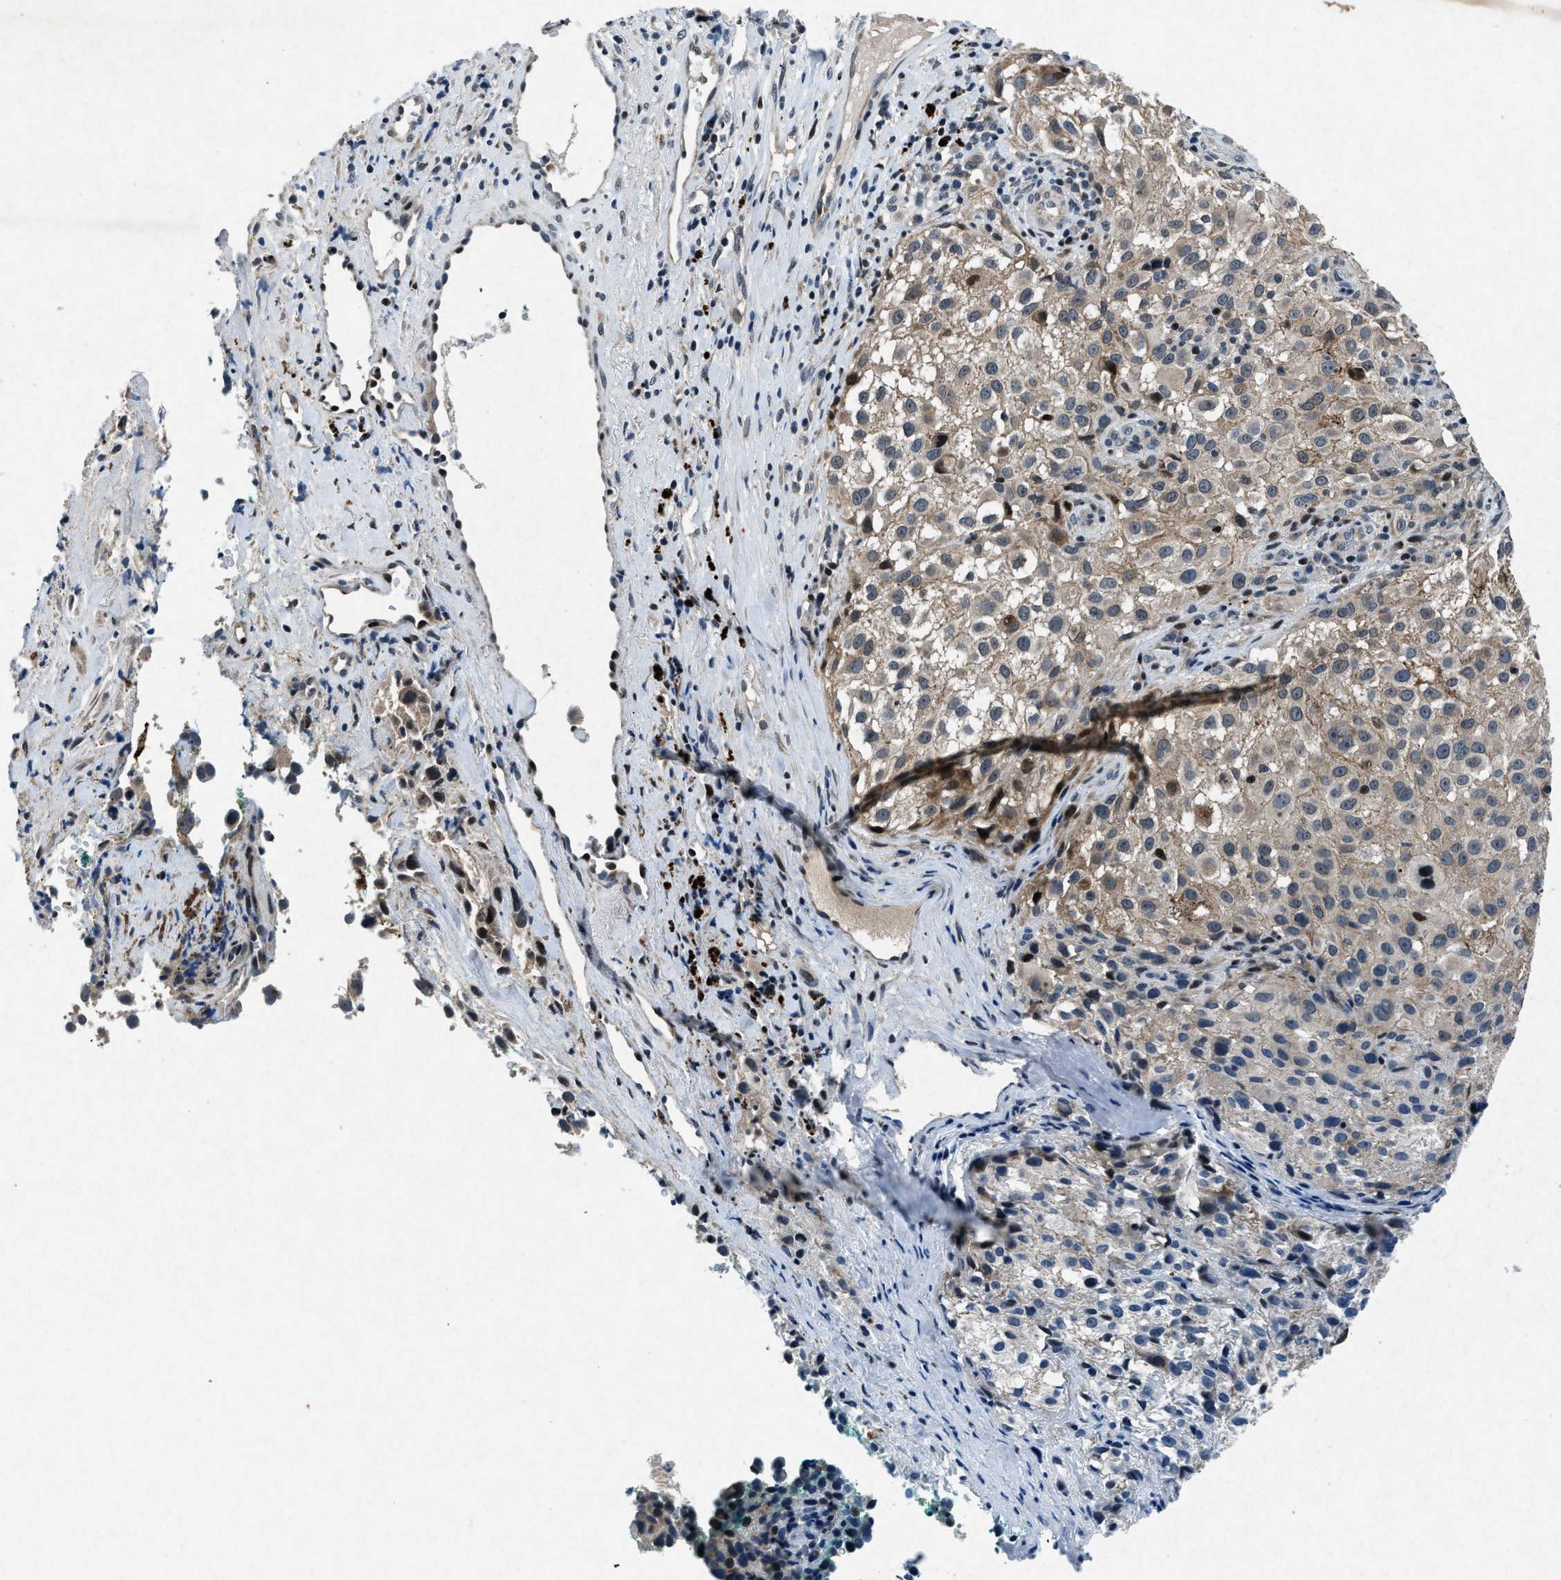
{"staining": {"intensity": "weak", "quantity": ">75%", "location": "cytoplasmic/membranous"}, "tissue": "melanoma", "cell_type": "Tumor cells", "image_type": "cancer", "snomed": [{"axis": "morphology", "description": "Necrosis, NOS"}, {"axis": "morphology", "description": "Malignant melanoma, NOS"}, {"axis": "topography", "description": "Skin"}], "caption": "Melanoma stained with DAB (3,3'-diaminobenzidine) immunohistochemistry (IHC) exhibits low levels of weak cytoplasmic/membranous positivity in approximately >75% of tumor cells.", "gene": "PHLDA1", "patient": {"sex": "female", "age": 87}}